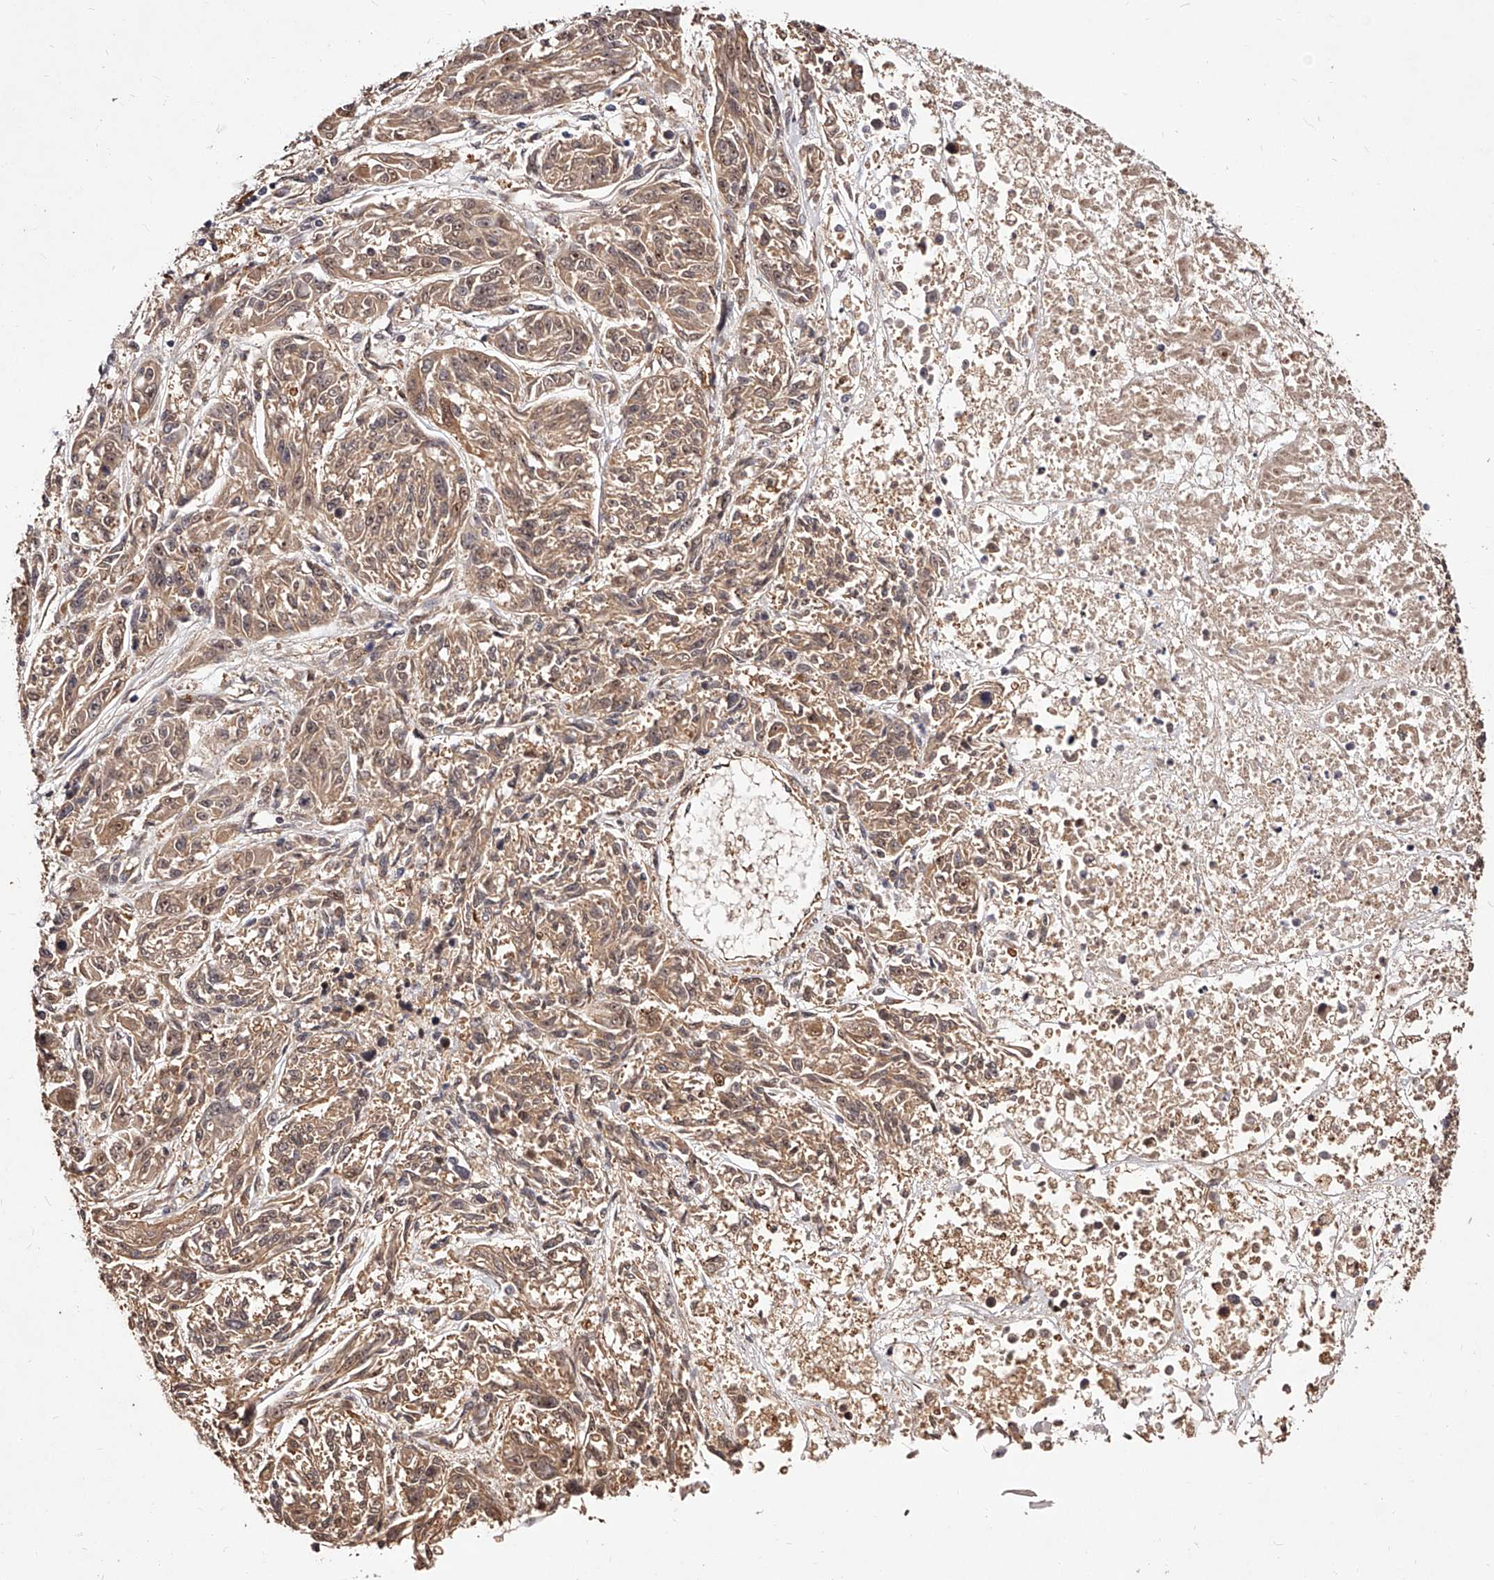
{"staining": {"intensity": "weak", "quantity": ">75%", "location": "cytoplasmic/membranous"}, "tissue": "melanoma", "cell_type": "Tumor cells", "image_type": "cancer", "snomed": [{"axis": "morphology", "description": "Malignant melanoma, NOS"}, {"axis": "topography", "description": "Skin"}], "caption": "DAB immunohistochemical staining of human malignant melanoma exhibits weak cytoplasmic/membranous protein staining in approximately >75% of tumor cells. The staining was performed using DAB (3,3'-diaminobenzidine) to visualize the protein expression in brown, while the nuclei were stained in blue with hematoxylin (Magnification: 20x).", "gene": "CUL7", "patient": {"sex": "male", "age": 53}}